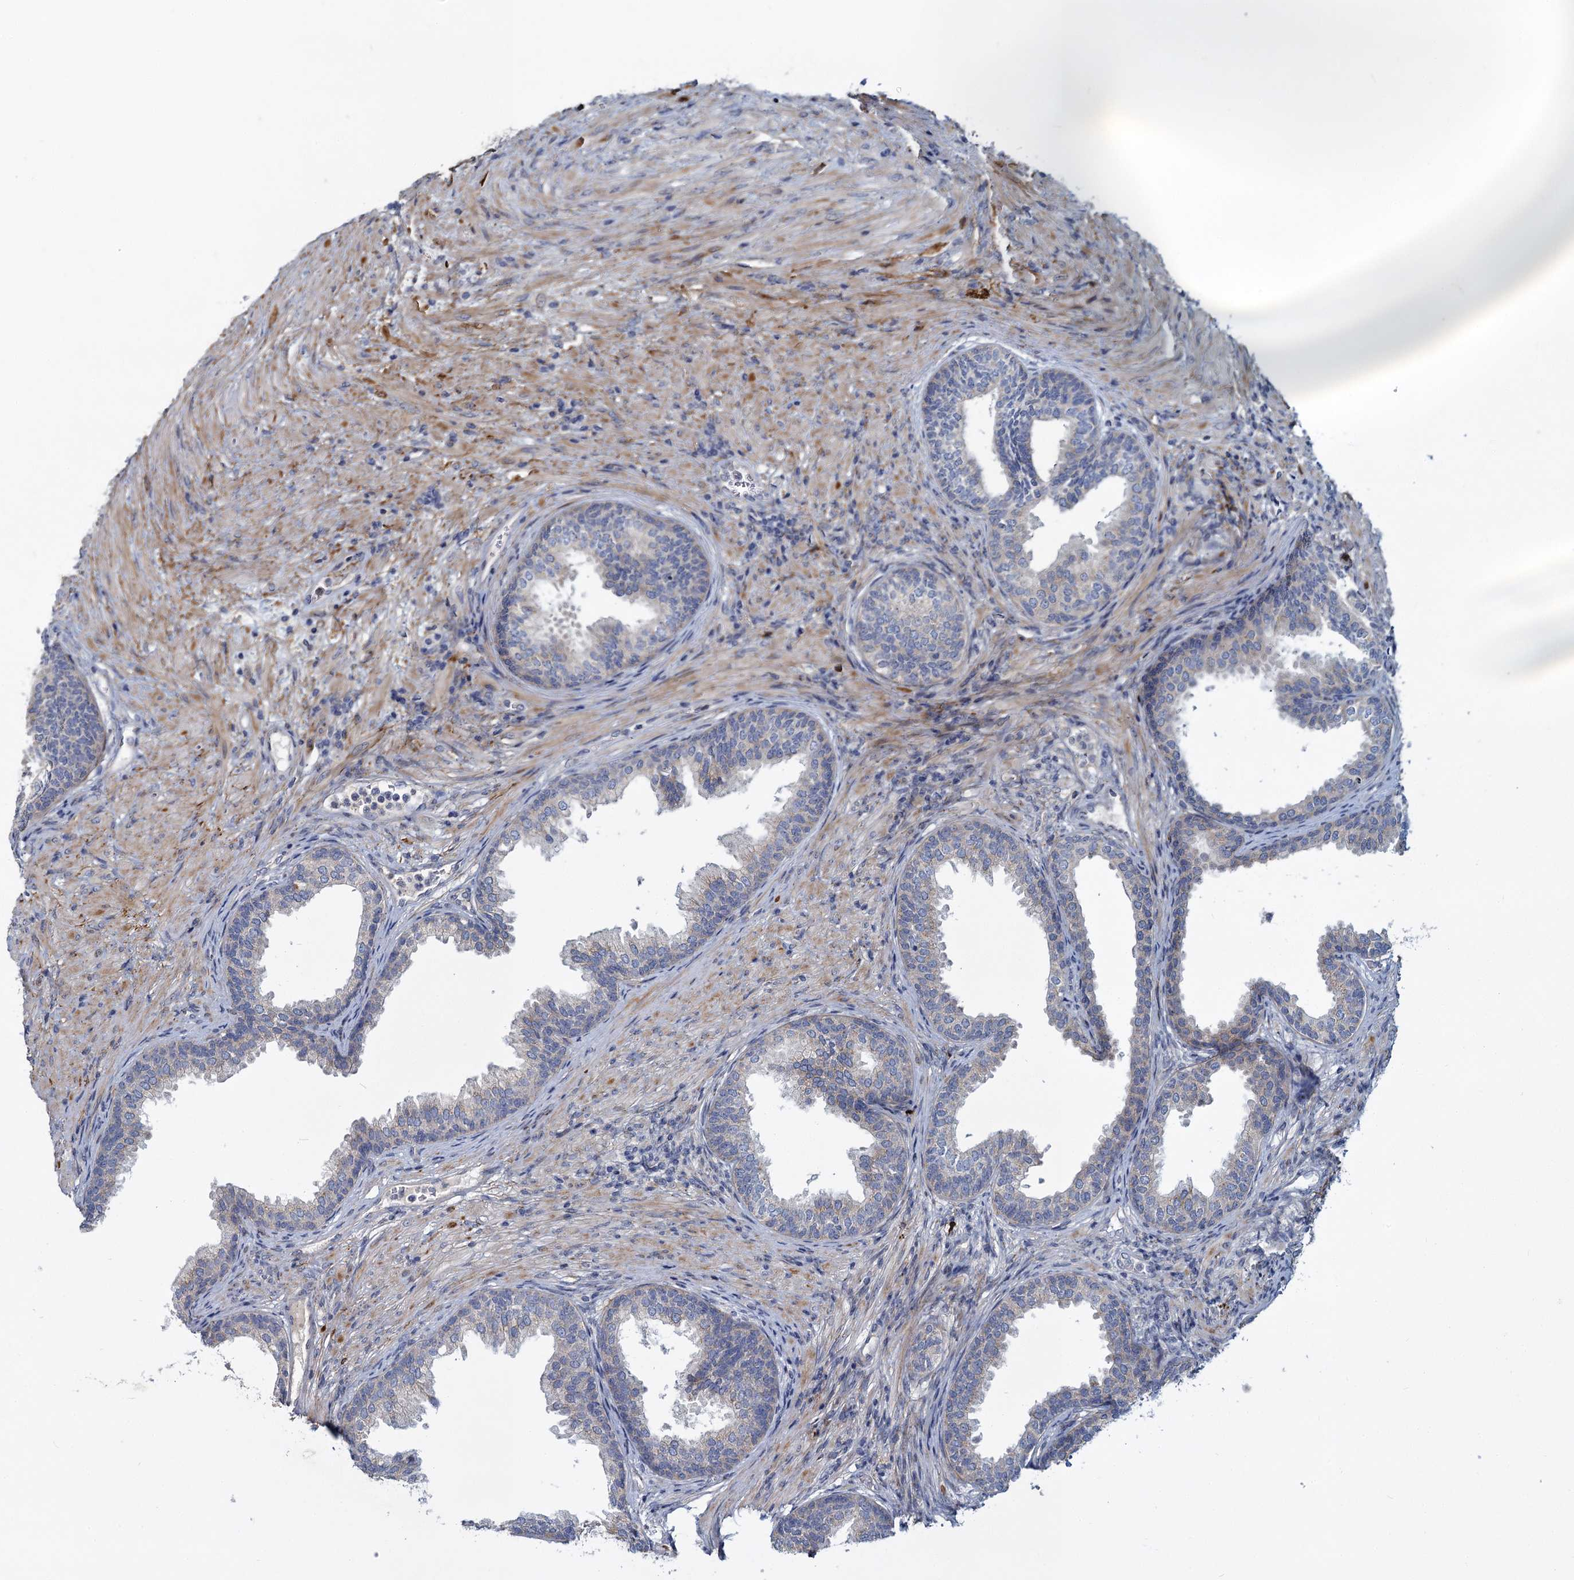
{"staining": {"intensity": "weak", "quantity": "<25%", "location": "cytoplasmic/membranous"}, "tissue": "prostate", "cell_type": "Glandular cells", "image_type": "normal", "snomed": [{"axis": "morphology", "description": "Normal tissue, NOS"}, {"axis": "topography", "description": "Prostate"}], "caption": "This is a histopathology image of IHC staining of benign prostate, which shows no positivity in glandular cells.", "gene": "DCUN1D2", "patient": {"sex": "male", "age": 76}}